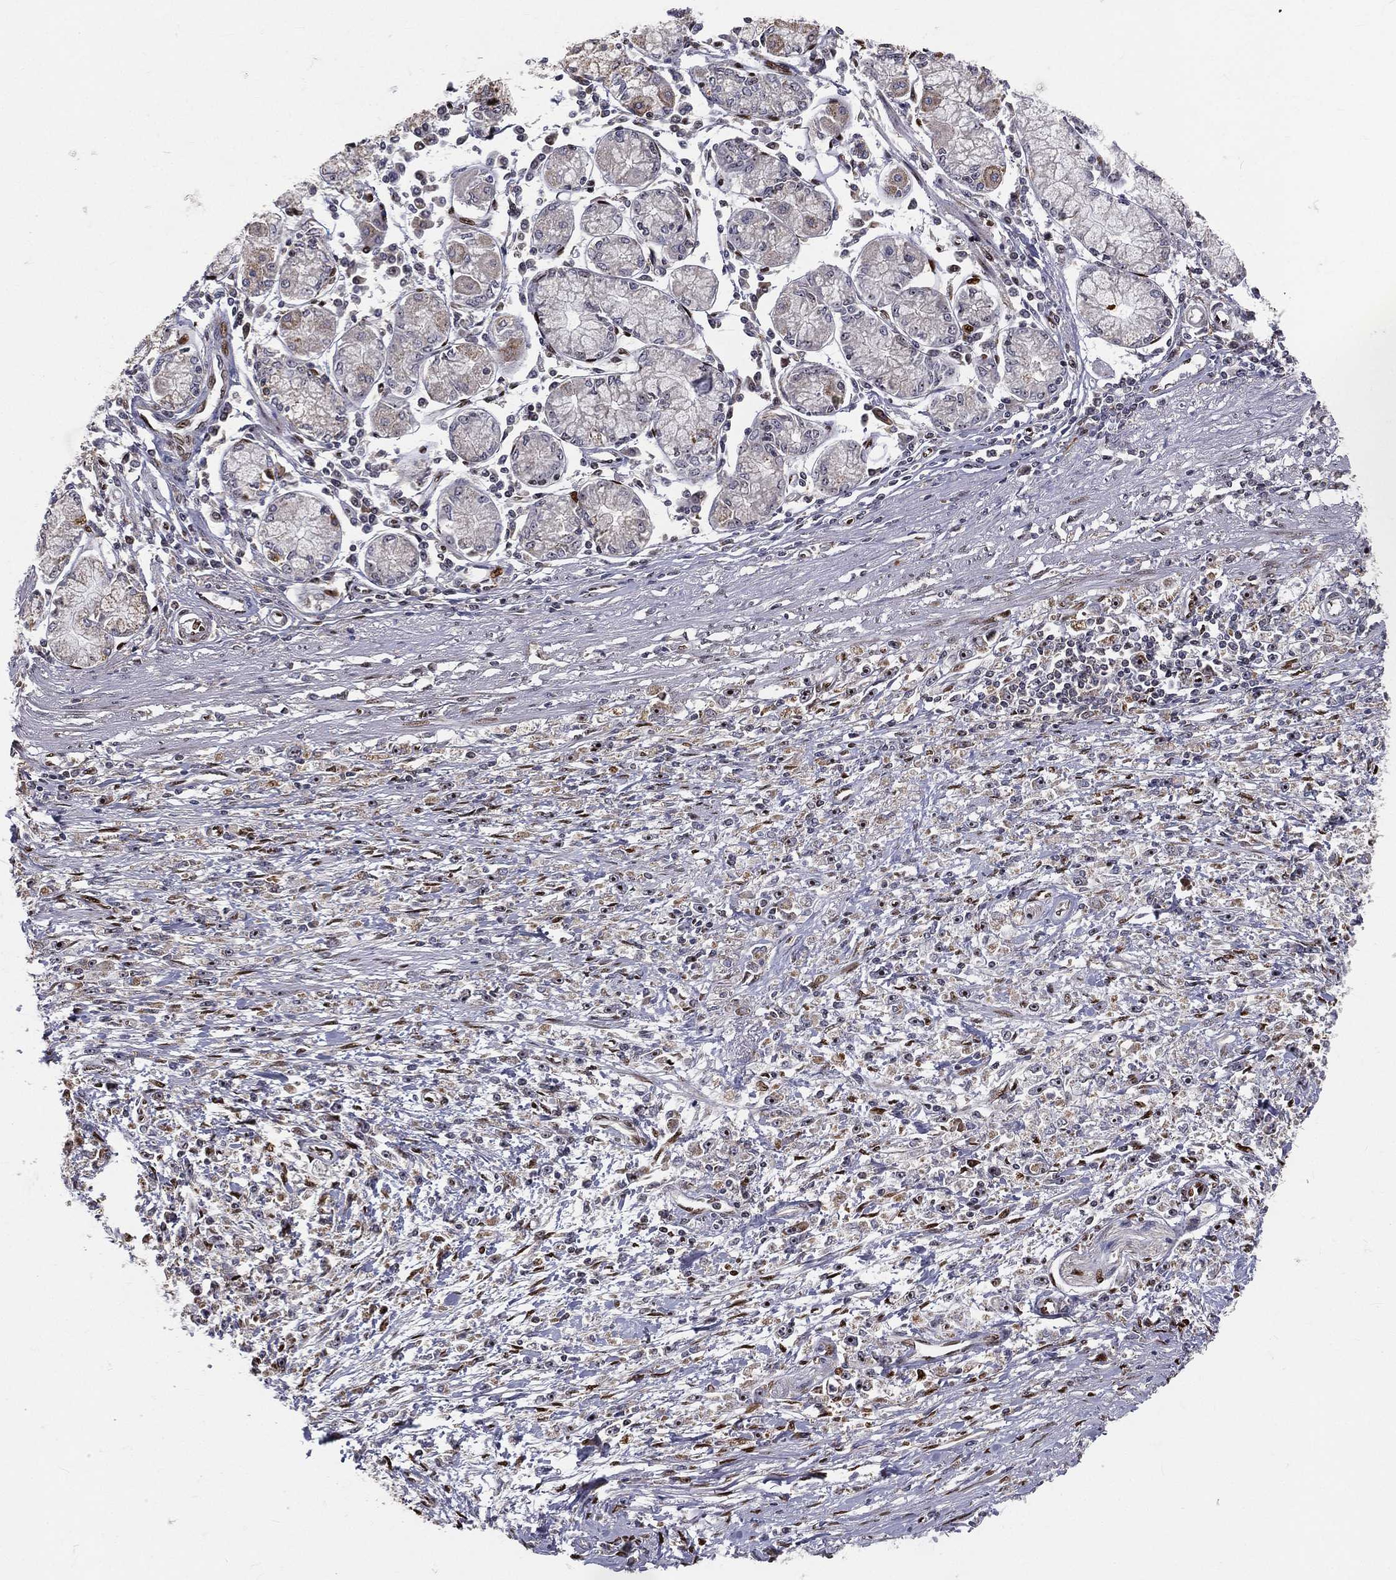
{"staining": {"intensity": "negative", "quantity": "none", "location": "none"}, "tissue": "stomach cancer", "cell_type": "Tumor cells", "image_type": "cancer", "snomed": [{"axis": "morphology", "description": "Adenocarcinoma, NOS"}, {"axis": "topography", "description": "Stomach"}], "caption": "This is a histopathology image of immunohistochemistry staining of adenocarcinoma (stomach), which shows no positivity in tumor cells.", "gene": "ZEB1", "patient": {"sex": "female", "age": 59}}